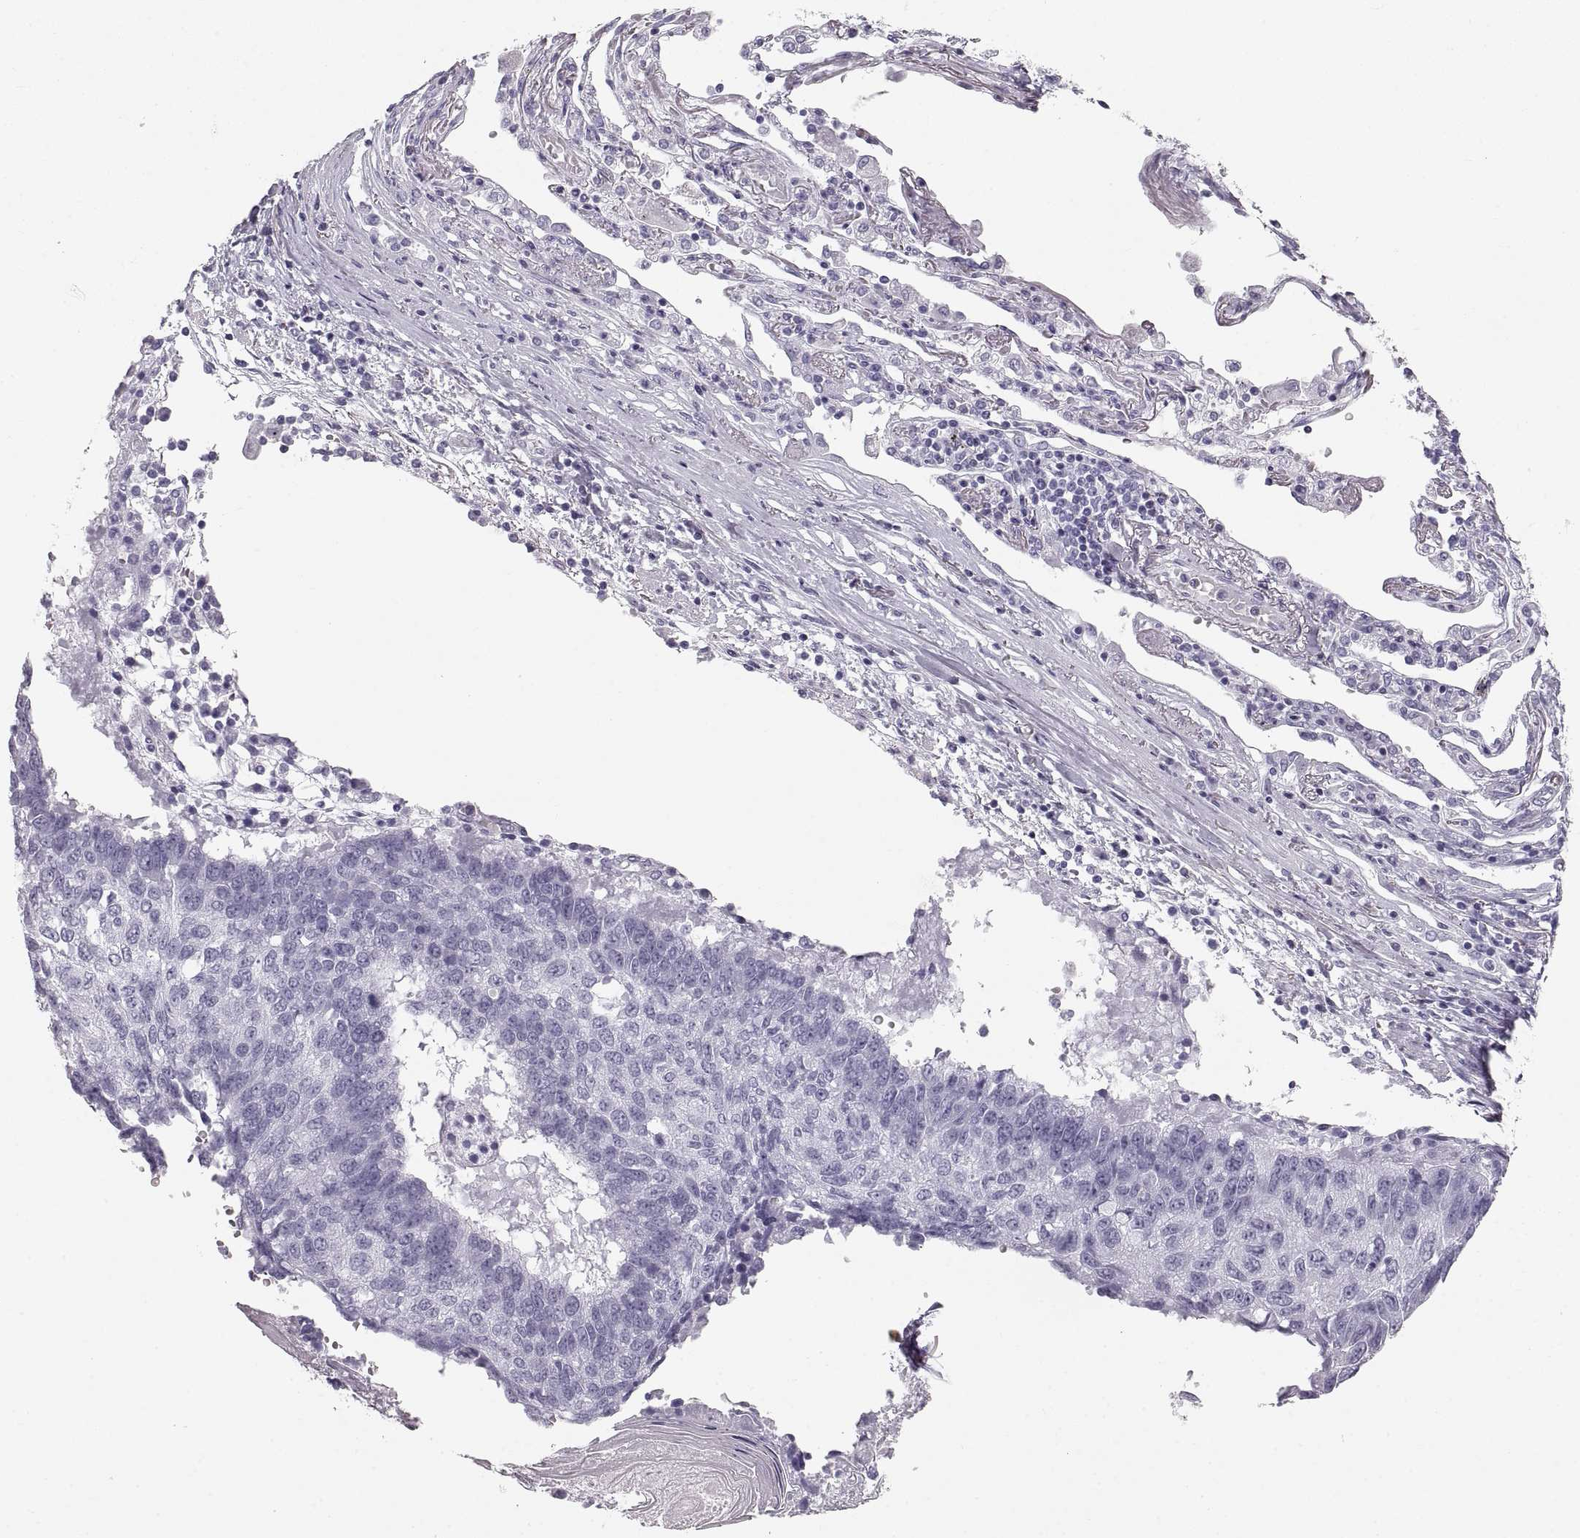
{"staining": {"intensity": "negative", "quantity": "none", "location": "none"}, "tissue": "lung cancer", "cell_type": "Tumor cells", "image_type": "cancer", "snomed": [{"axis": "morphology", "description": "Squamous cell carcinoma, NOS"}, {"axis": "topography", "description": "Lung"}], "caption": "The immunohistochemistry (IHC) photomicrograph has no significant staining in tumor cells of lung cancer (squamous cell carcinoma) tissue.", "gene": "CRYAA", "patient": {"sex": "male", "age": 73}}